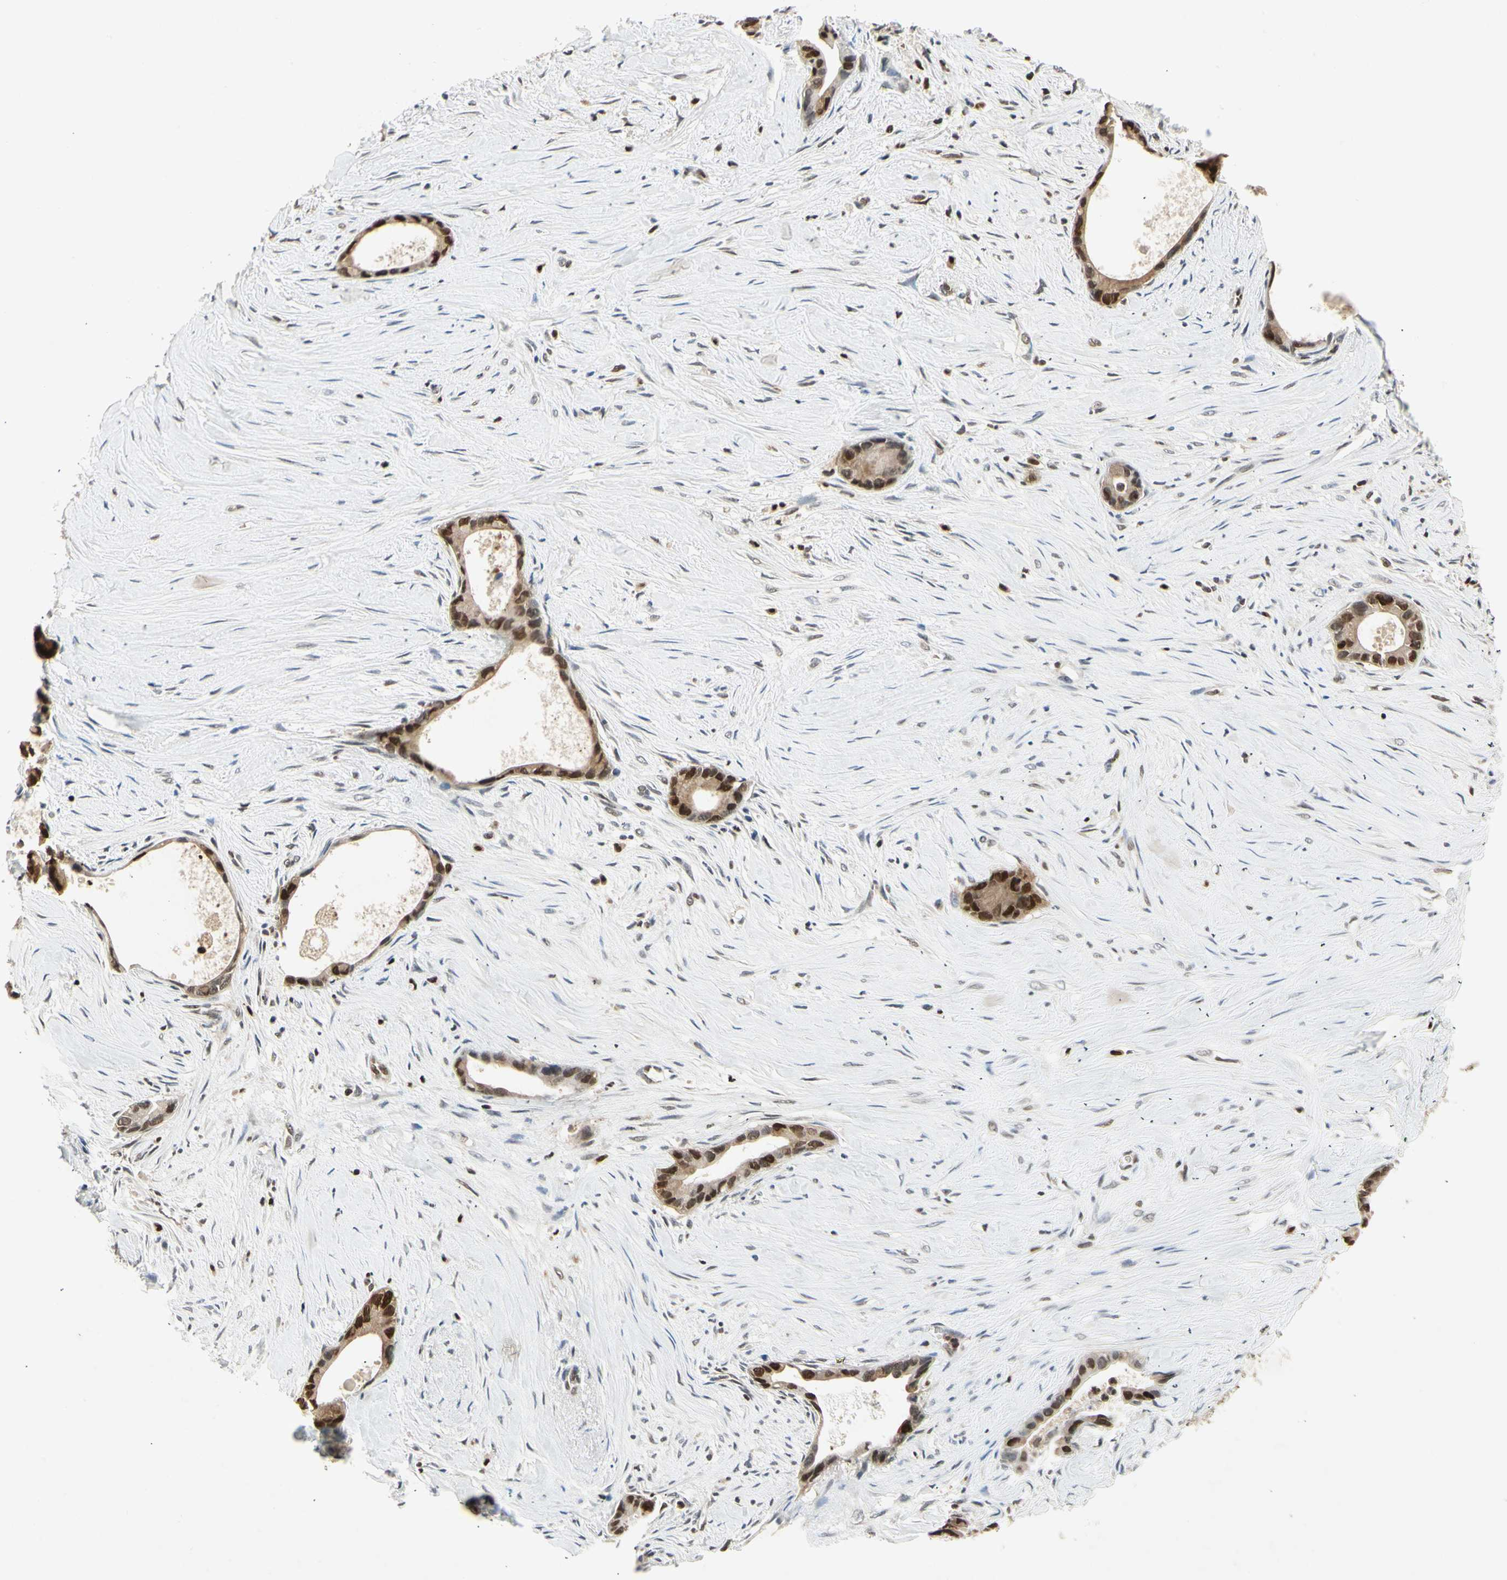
{"staining": {"intensity": "moderate", "quantity": ">75%", "location": "cytoplasmic/membranous,nuclear"}, "tissue": "liver cancer", "cell_type": "Tumor cells", "image_type": "cancer", "snomed": [{"axis": "morphology", "description": "Cholangiocarcinoma"}, {"axis": "topography", "description": "Liver"}], "caption": "Immunohistochemical staining of cholangiocarcinoma (liver) shows moderate cytoplasmic/membranous and nuclear protein positivity in approximately >75% of tumor cells.", "gene": "GSR", "patient": {"sex": "female", "age": 55}}